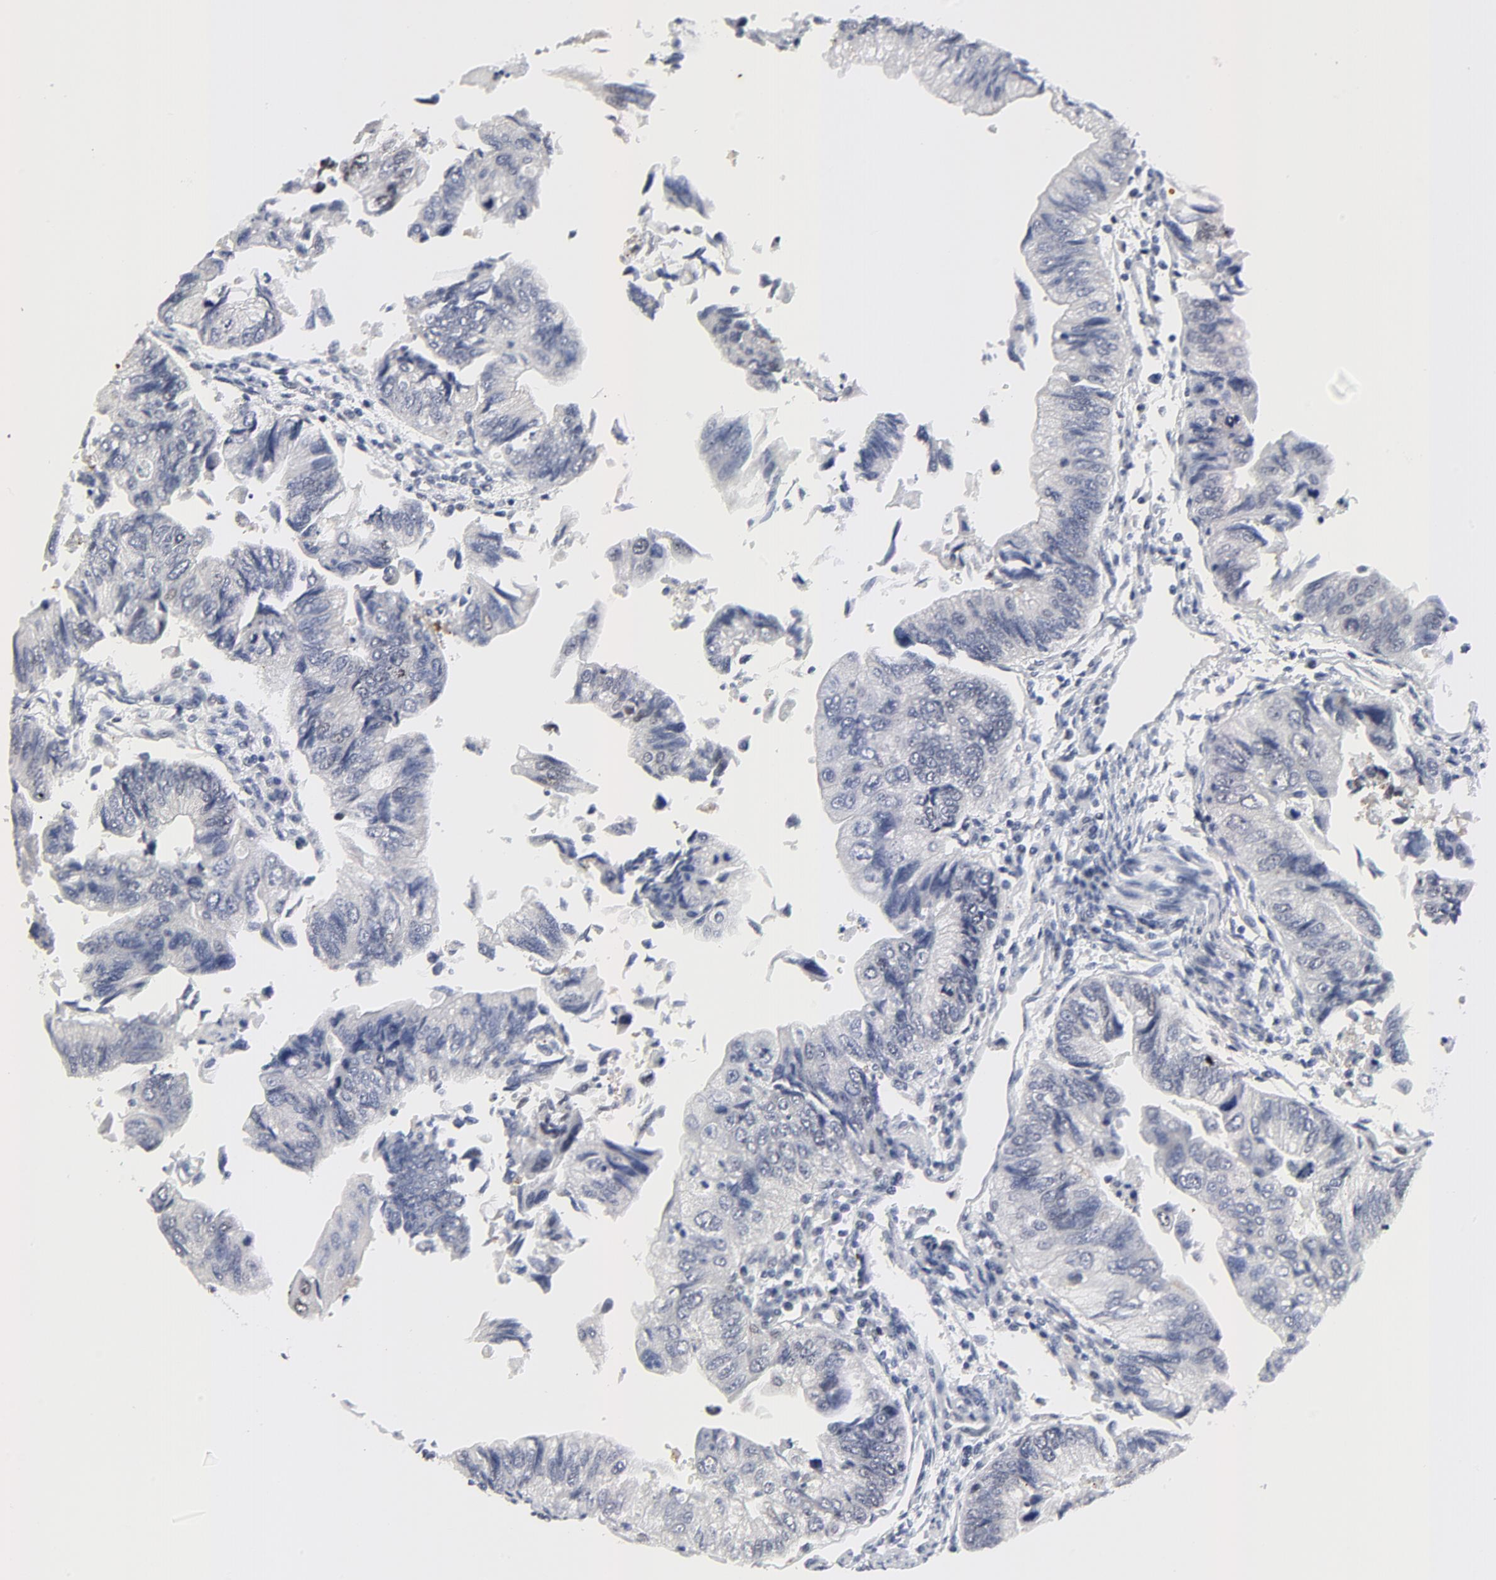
{"staining": {"intensity": "negative", "quantity": "none", "location": "none"}, "tissue": "colorectal cancer", "cell_type": "Tumor cells", "image_type": "cancer", "snomed": [{"axis": "morphology", "description": "Adenocarcinoma, NOS"}, {"axis": "topography", "description": "Colon"}], "caption": "A micrograph of colorectal adenocarcinoma stained for a protein demonstrates no brown staining in tumor cells.", "gene": "ZNF589", "patient": {"sex": "female", "age": 11}}